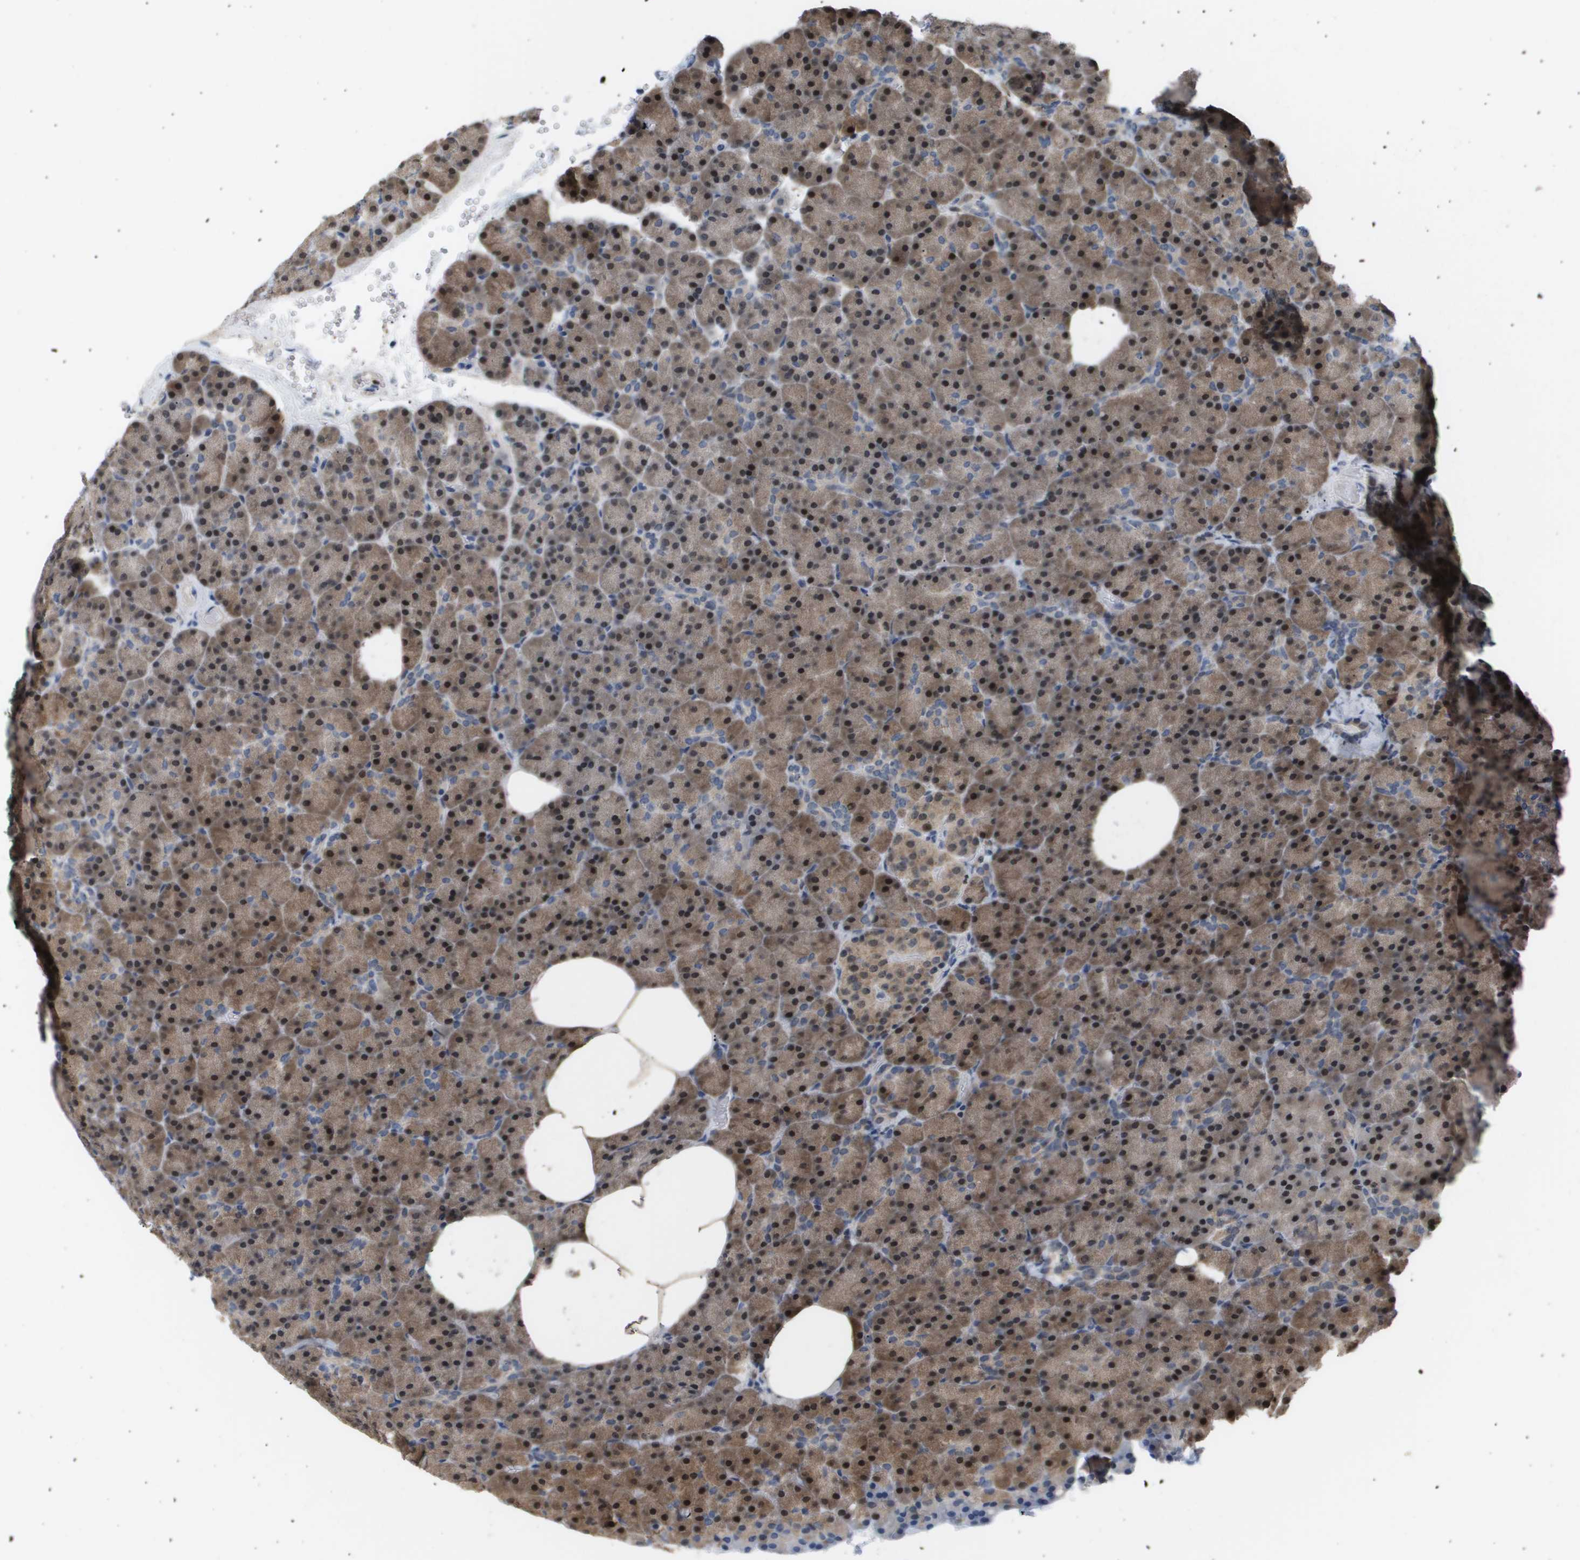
{"staining": {"intensity": "moderate", "quantity": "25%-75%", "location": "cytoplasmic/membranous,nuclear"}, "tissue": "pancreas", "cell_type": "Exocrine glandular cells", "image_type": "normal", "snomed": [{"axis": "morphology", "description": "Normal tissue, NOS"}, {"axis": "topography", "description": "Pancreas"}], "caption": "Immunohistochemical staining of benign pancreas reveals moderate cytoplasmic/membranous,nuclear protein expression in about 25%-75% of exocrine glandular cells. The protein of interest is shown in brown color, while the nuclei are stained blue.", "gene": "AKR1A1", "patient": {"sex": "female", "age": 35}}